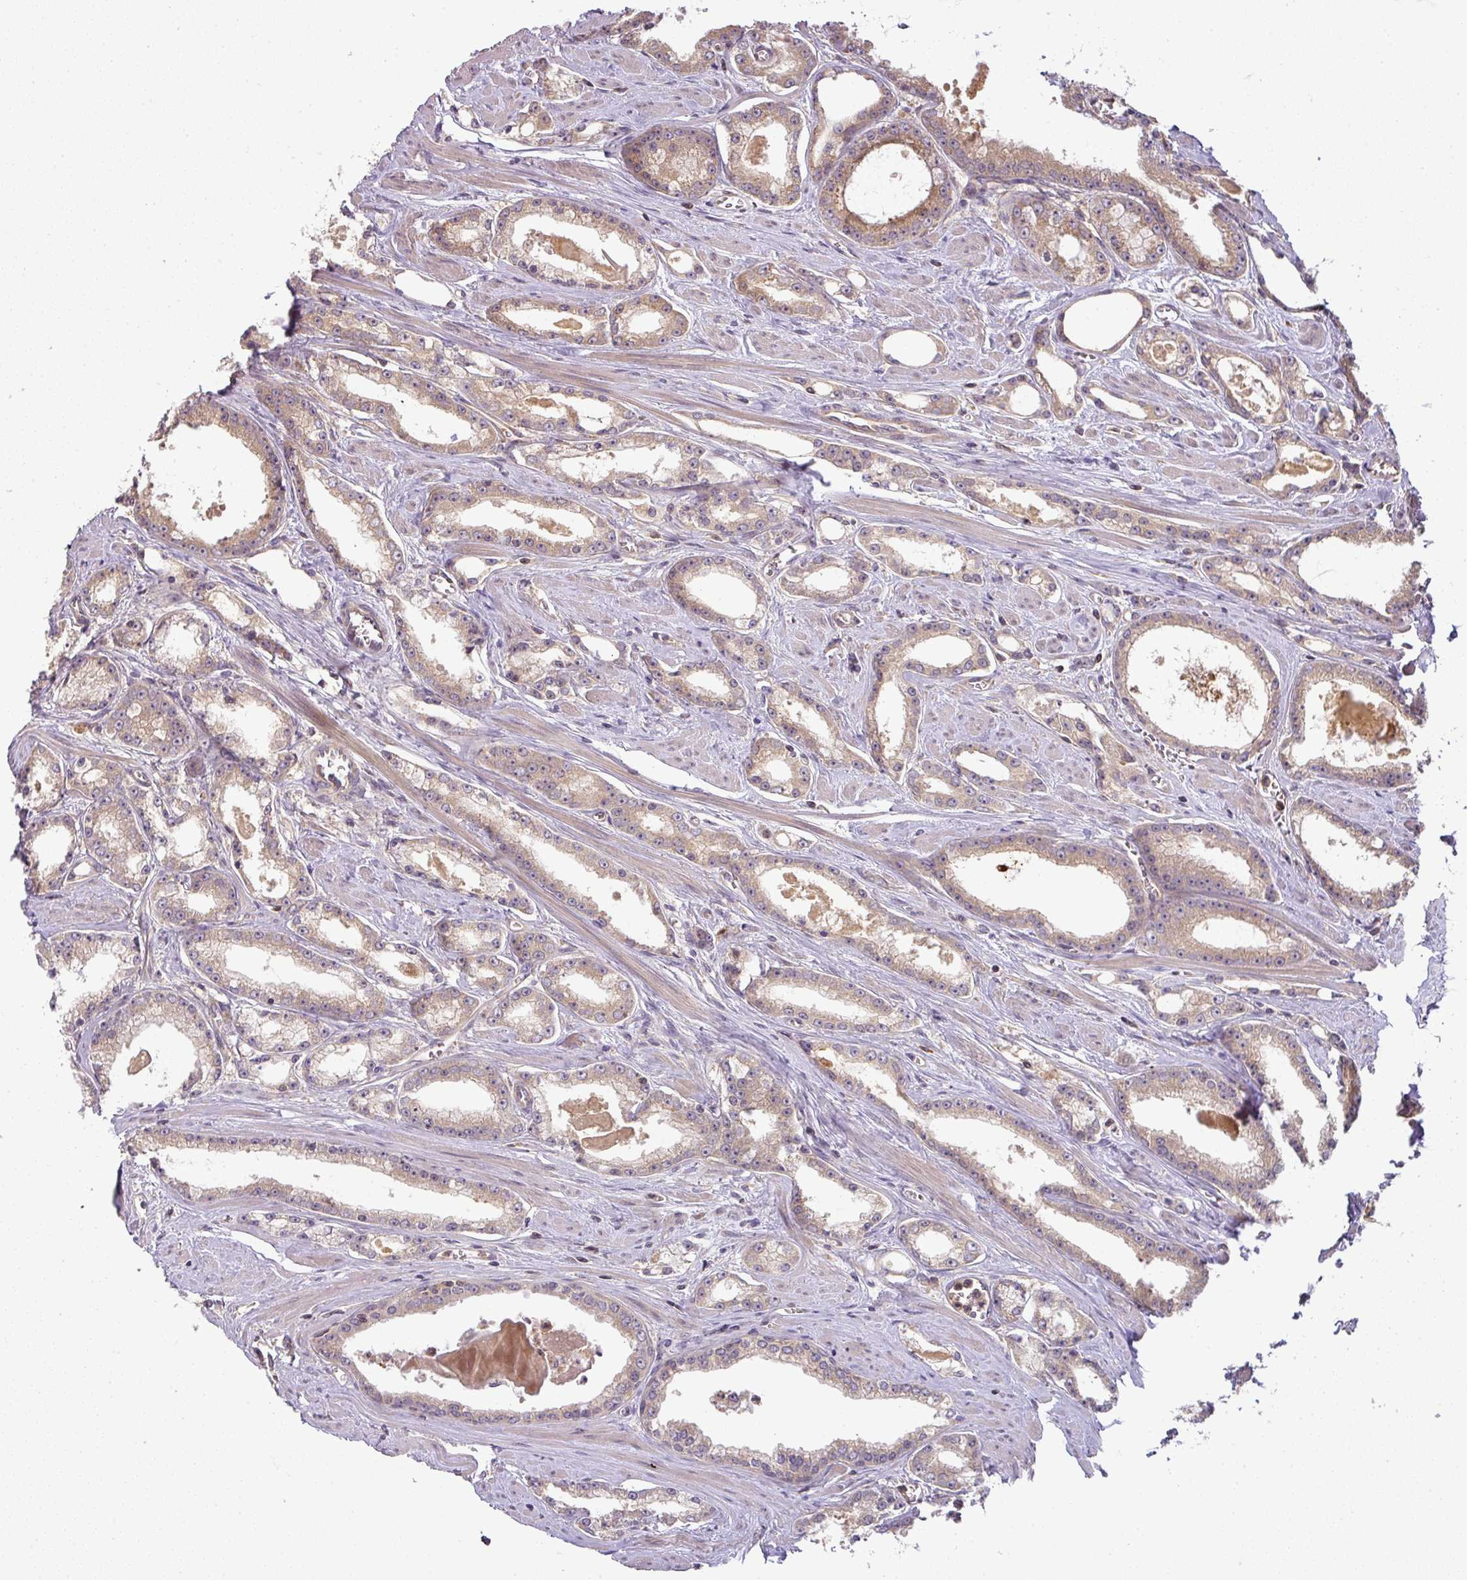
{"staining": {"intensity": "moderate", "quantity": "25%-75%", "location": "cytoplasmic/membranous"}, "tissue": "prostate cancer", "cell_type": "Tumor cells", "image_type": "cancer", "snomed": [{"axis": "morphology", "description": "Adenocarcinoma, Low grade"}, {"axis": "topography", "description": "Prostate and seminal vesicle, NOS"}], "caption": "Brown immunohistochemical staining in low-grade adenocarcinoma (prostate) demonstrates moderate cytoplasmic/membranous expression in about 25%-75% of tumor cells.", "gene": "TCL1B", "patient": {"sex": "male", "age": 60}}